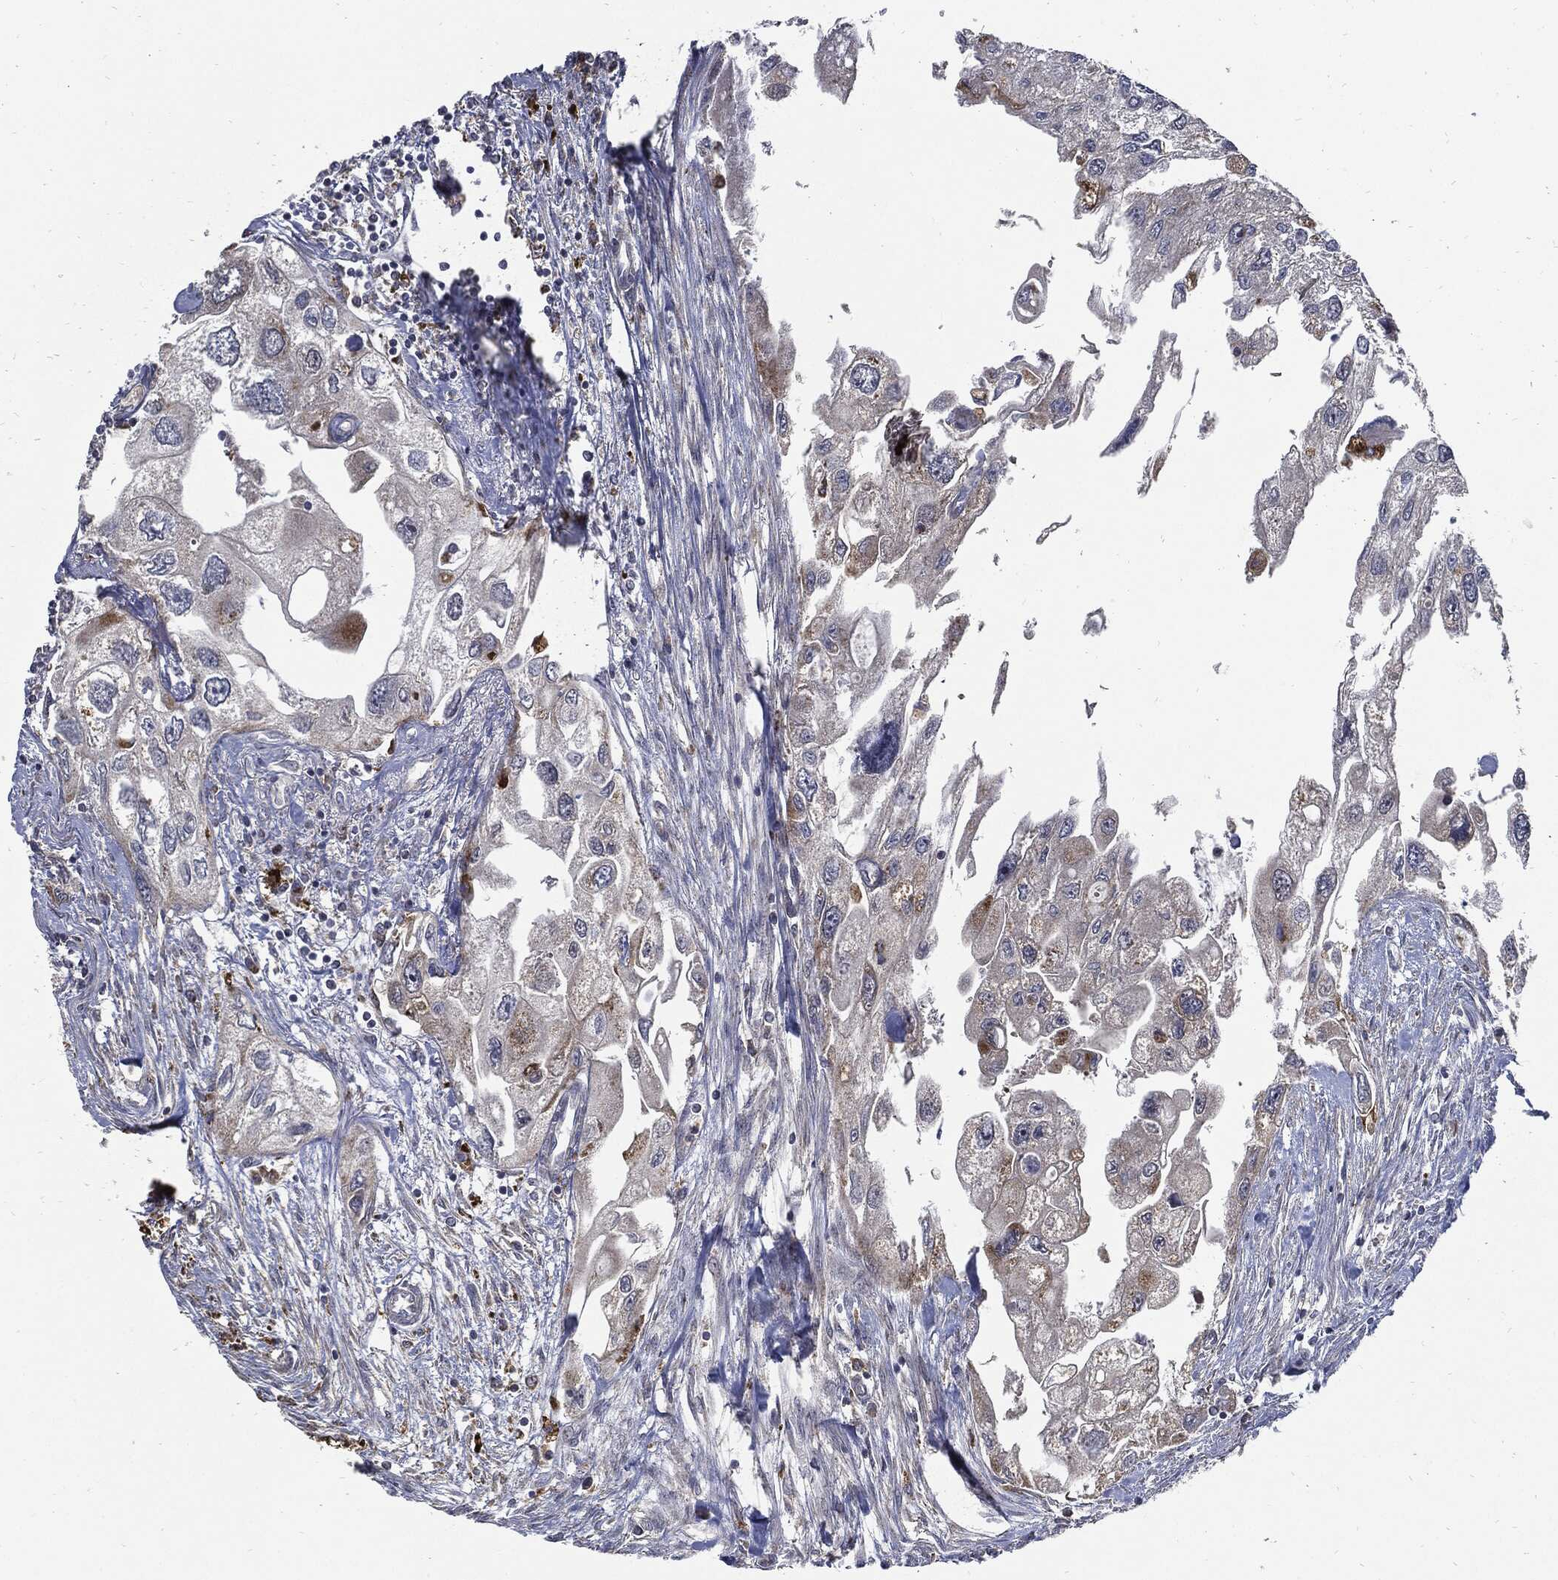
{"staining": {"intensity": "negative", "quantity": "none", "location": "none"}, "tissue": "urothelial cancer", "cell_type": "Tumor cells", "image_type": "cancer", "snomed": [{"axis": "morphology", "description": "Urothelial carcinoma, High grade"}, {"axis": "topography", "description": "Urinary bladder"}], "caption": "This image is of urothelial cancer stained with IHC to label a protein in brown with the nuclei are counter-stained blue. There is no positivity in tumor cells.", "gene": "SLC31A2", "patient": {"sex": "male", "age": 59}}